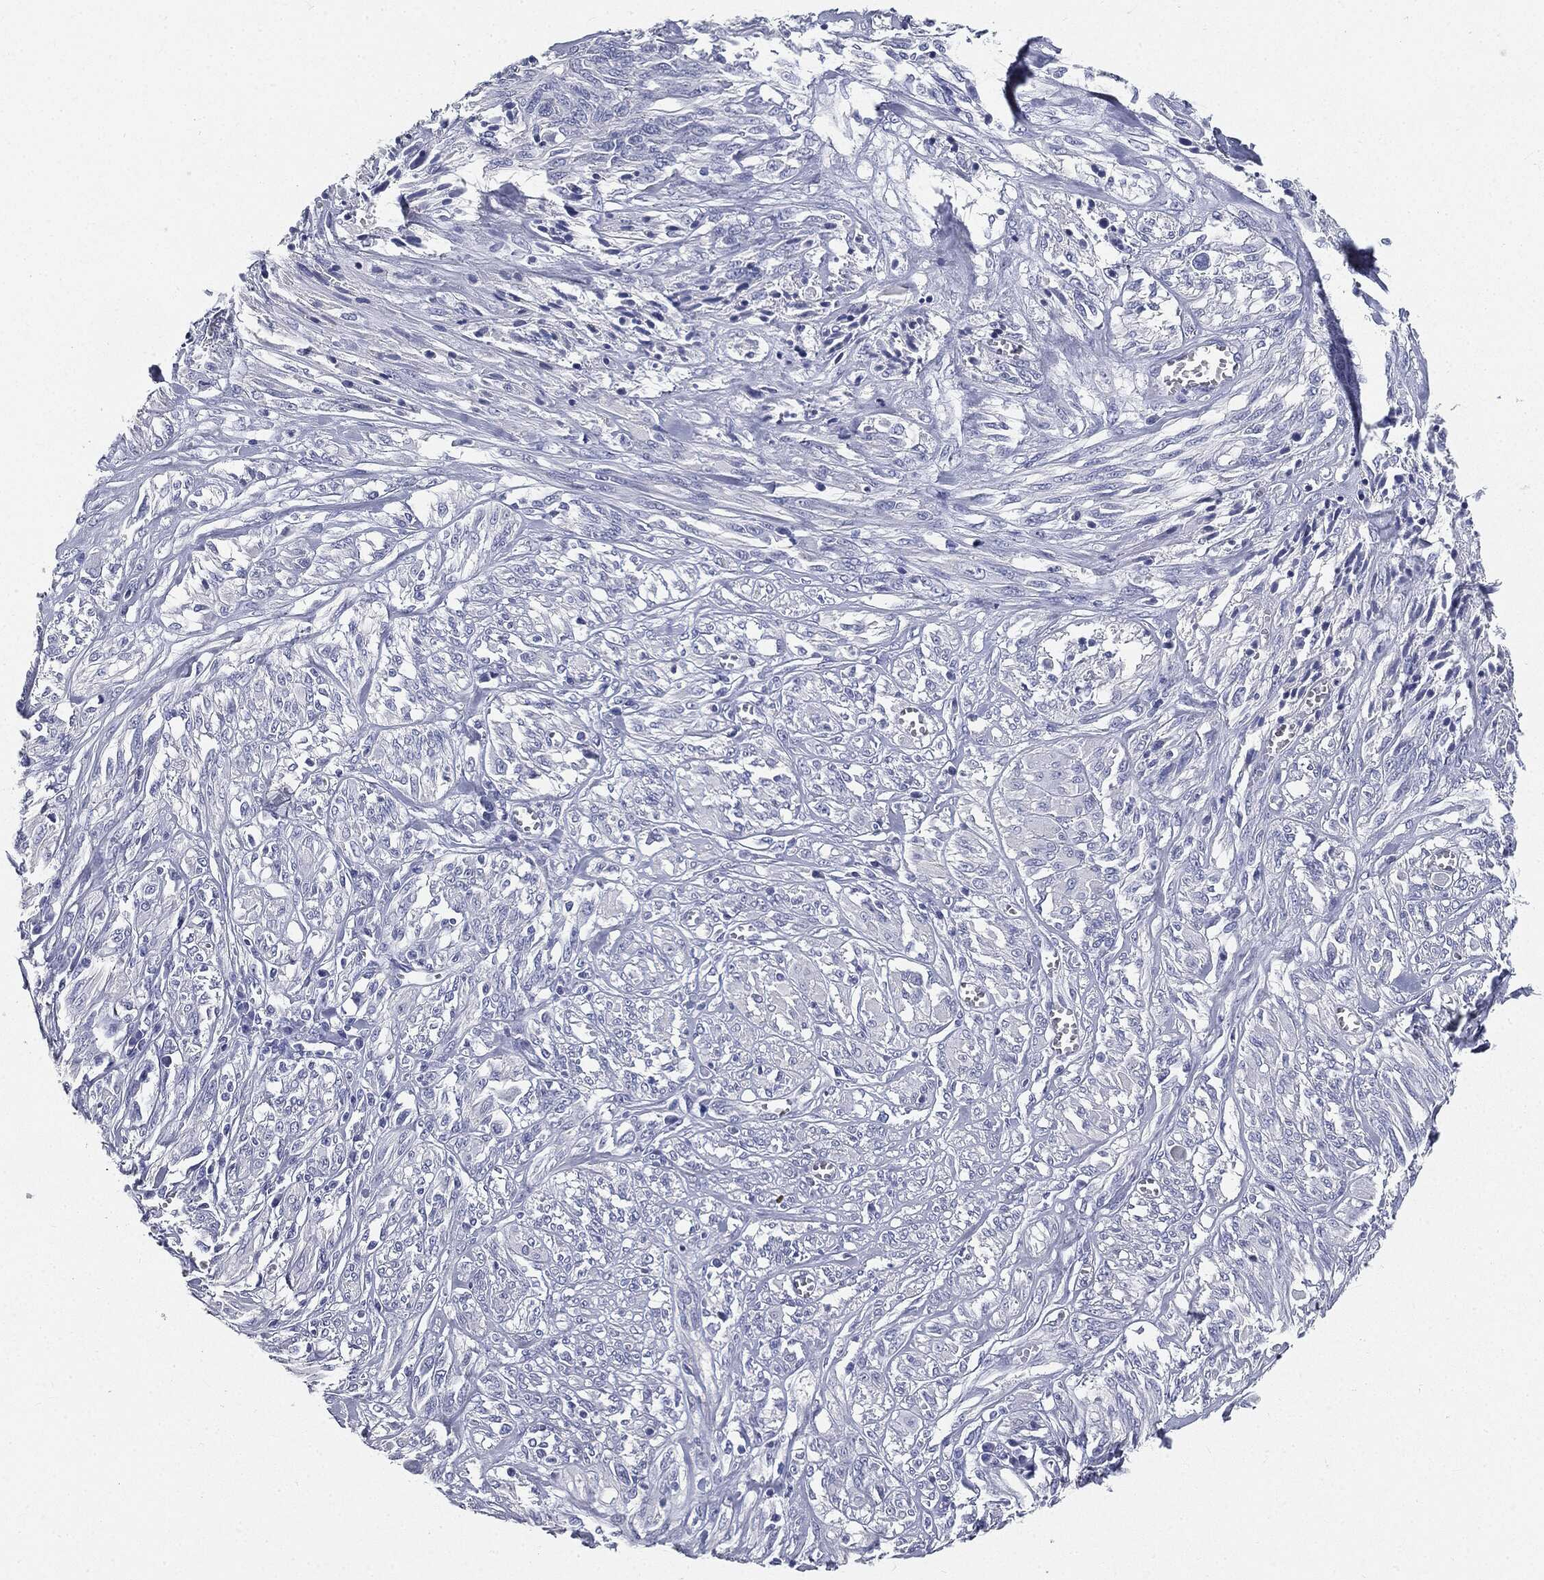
{"staining": {"intensity": "negative", "quantity": "none", "location": "none"}, "tissue": "melanoma", "cell_type": "Tumor cells", "image_type": "cancer", "snomed": [{"axis": "morphology", "description": "Malignant melanoma, NOS"}, {"axis": "topography", "description": "Skin"}], "caption": "Histopathology image shows no protein expression in tumor cells of melanoma tissue. (DAB immunohistochemistry visualized using brightfield microscopy, high magnification).", "gene": "CUZD1", "patient": {"sex": "female", "age": 91}}